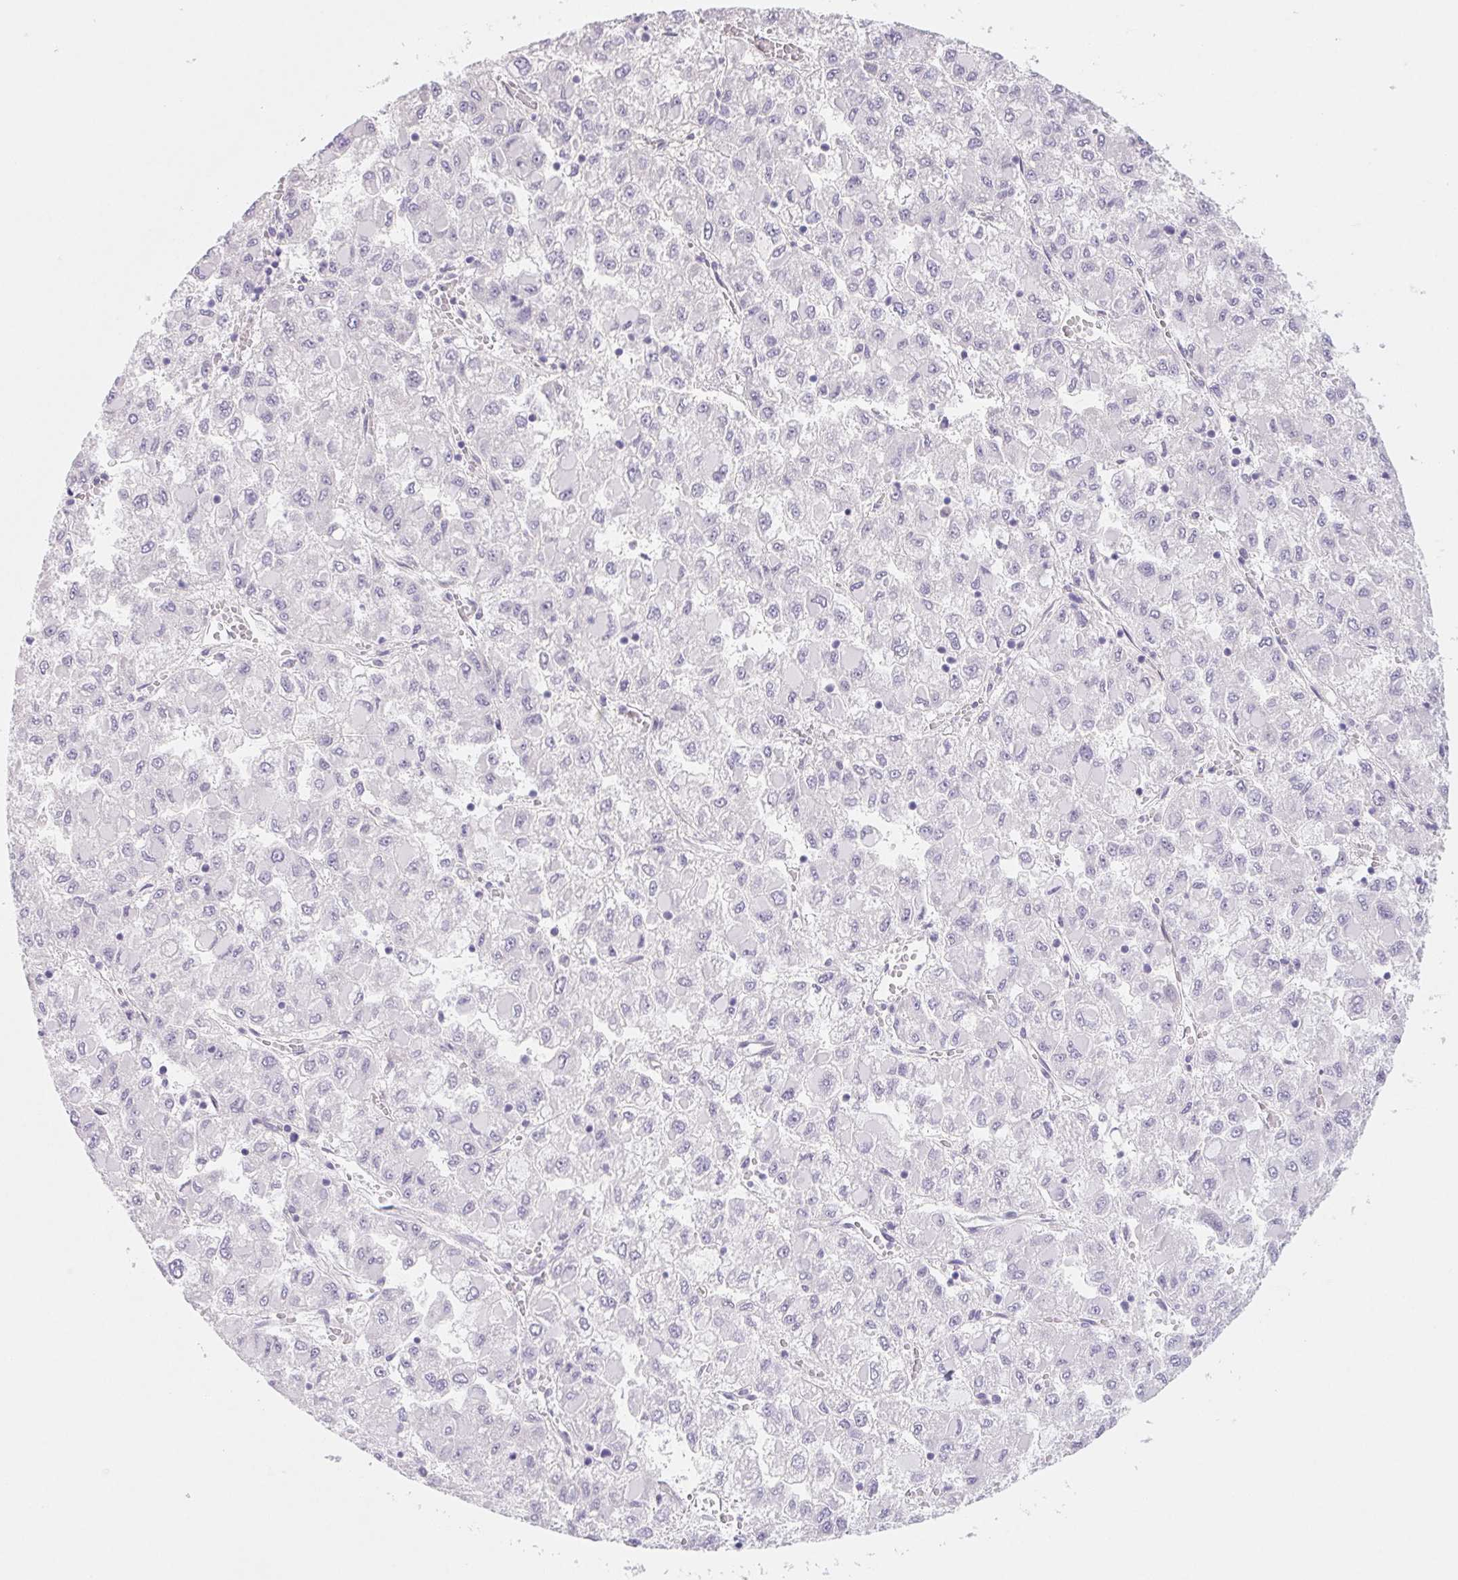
{"staining": {"intensity": "negative", "quantity": "none", "location": "none"}, "tissue": "liver cancer", "cell_type": "Tumor cells", "image_type": "cancer", "snomed": [{"axis": "morphology", "description": "Carcinoma, Hepatocellular, NOS"}, {"axis": "topography", "description": "Liver"}], "caption": "DAB (3,3'-diaminobenzidine) immunohistochemical staining of liver cancer displays no significant expression in tumor cells. (DAB immunohistochemistry (IHC) with hematoxylin counter stain).", "gene": "CTNND2", "patient": {"sex": "male", "age": 40}}